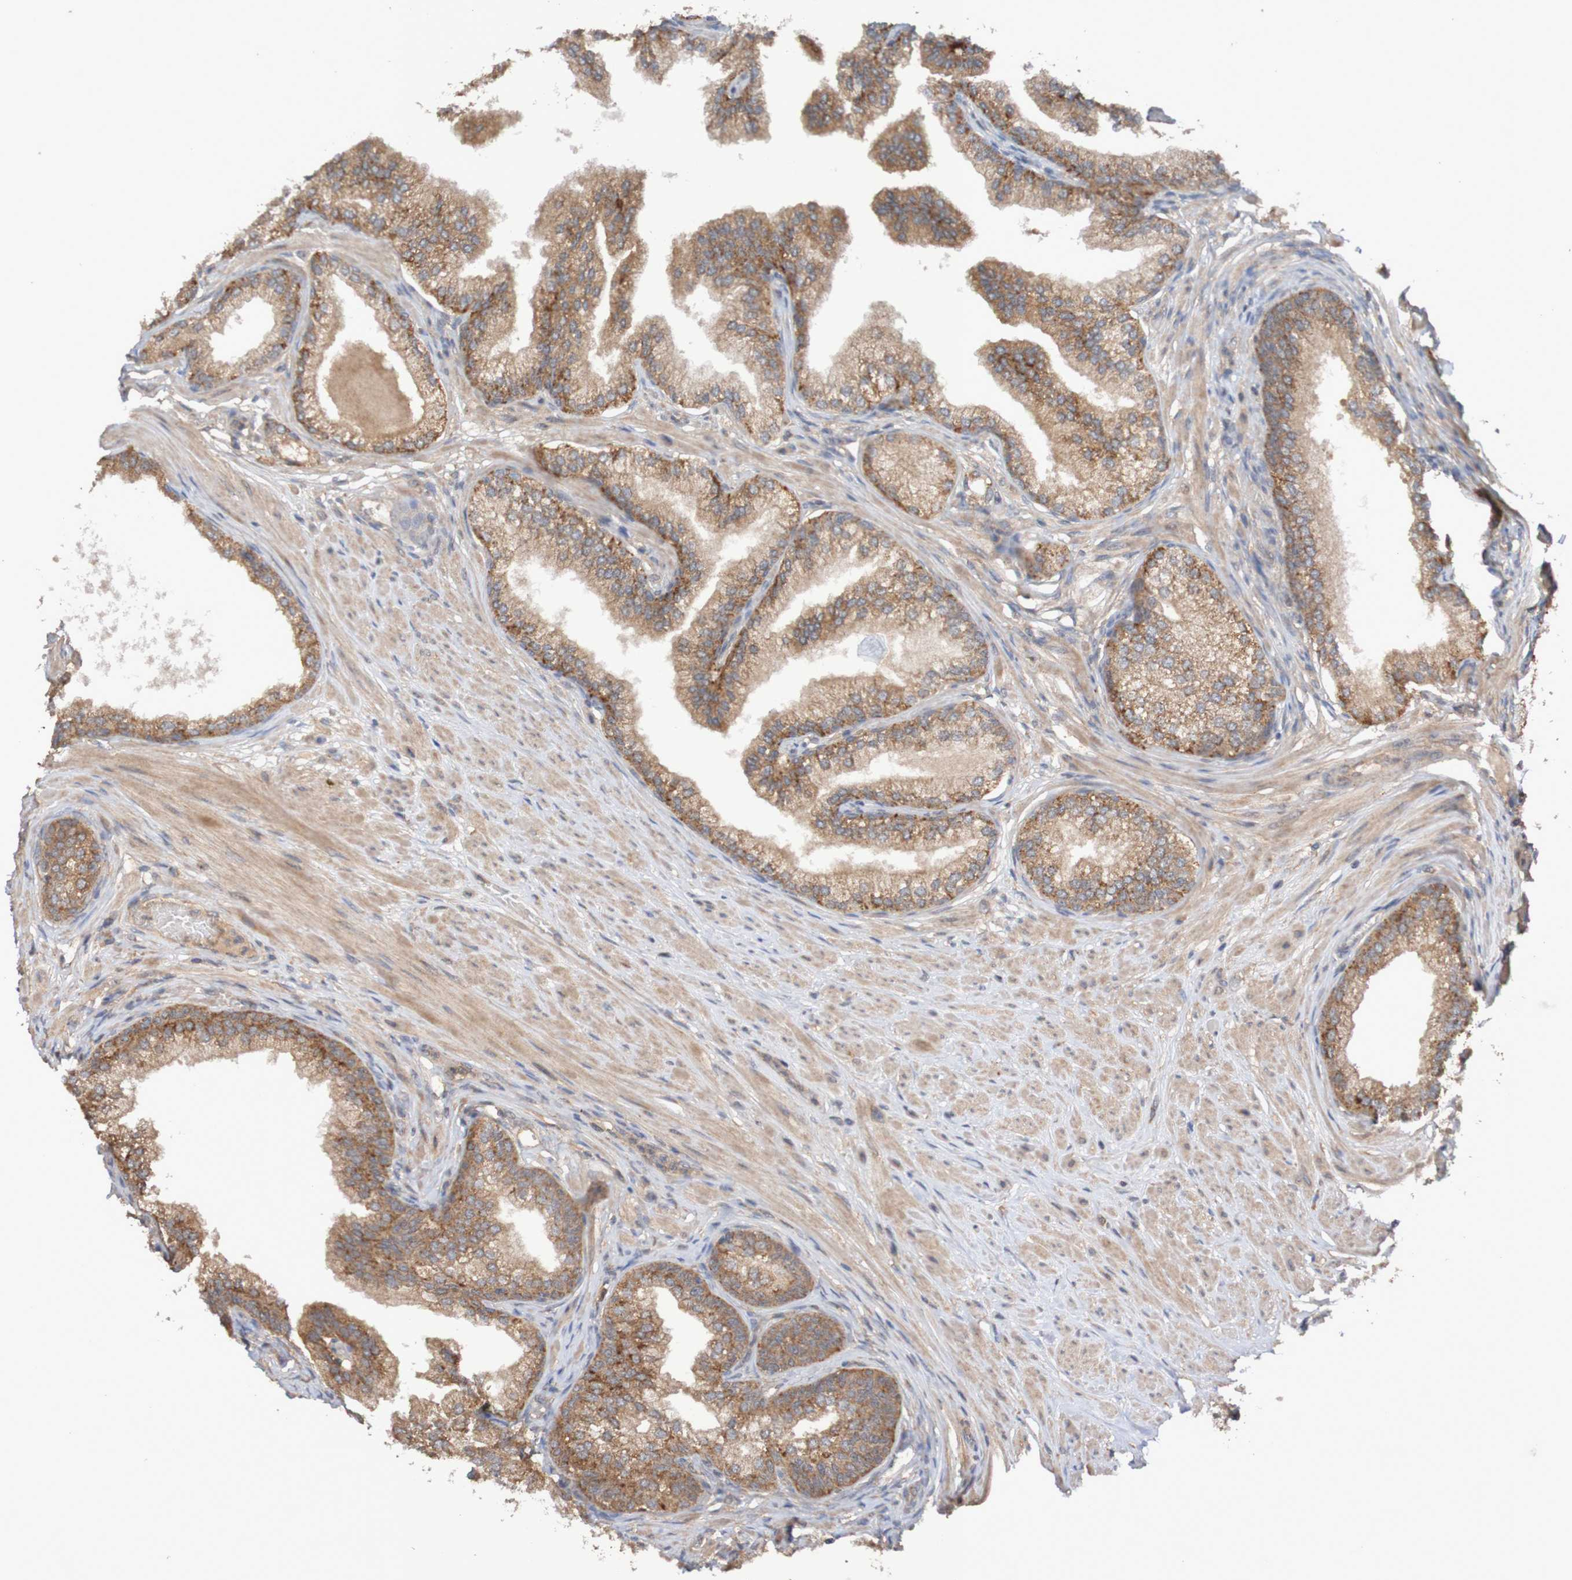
{"staining": {"intensity": "moderate", "quantity": ">75%", "location": "cytoplasmic/membranous"}, "tissue": "prostate", "cell_type": "Glandular cells", "image_type": "normal", "snomed": [{"axis": "morphology", "description": "Normal tissue, NOS"}, {"axis": "morphology", "description": "Urothelial carcinoma, Low grade"}, {"axis": "topography", "description": "Urinary bladder"}, {"axis": "topography", "description": "Prostate"}], "caption": "There is medium levels of moderate cytoplasmic/membranous positivity in glandular cells of normal prostate, as demonstrated by immunohistochemical staining (brown color).", "gene": "PHYH", "patient": {"sex": "male", "age": 60}}